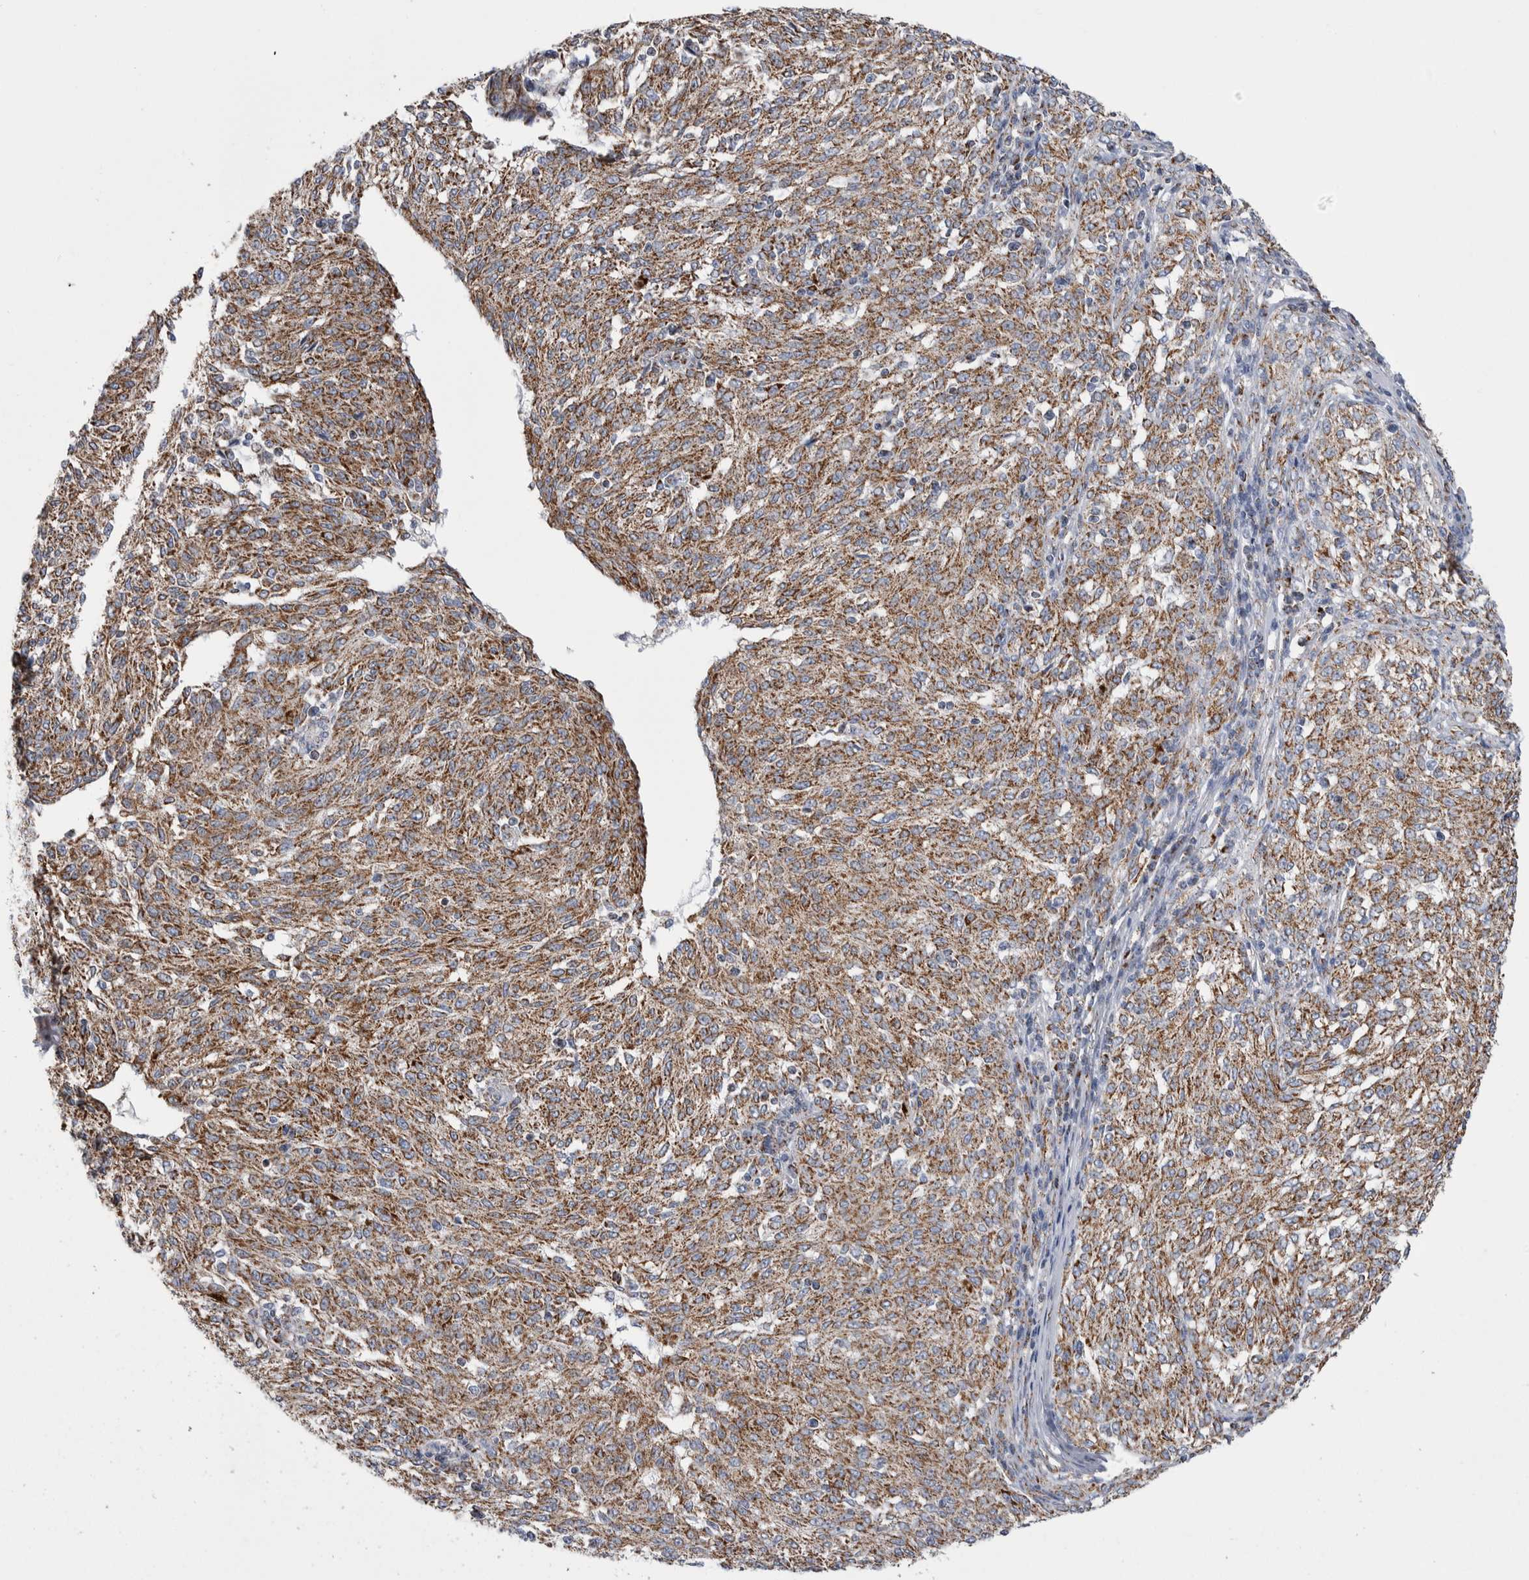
{"staining": {"intensity": "moderate", "quantity": ">75%", "location": "cytoplasmic/membranous"}, "tissue": "melanoma", "cell_type": "Tumor cells", "image_type": "cancer", "snomed": [{"axis": "morphology", "description": "Malignant melanoma, NOS"}, {"axis": "topography", "description": "Skin"}], "caption": "Immunohistochemical staining of human malignant melanoma exhibits moderate cytoplasmic/membranous protein staining in about >75% of tumor cells.", "gene": "ETFA", "patient": {"sex": "female", "age": 72}}